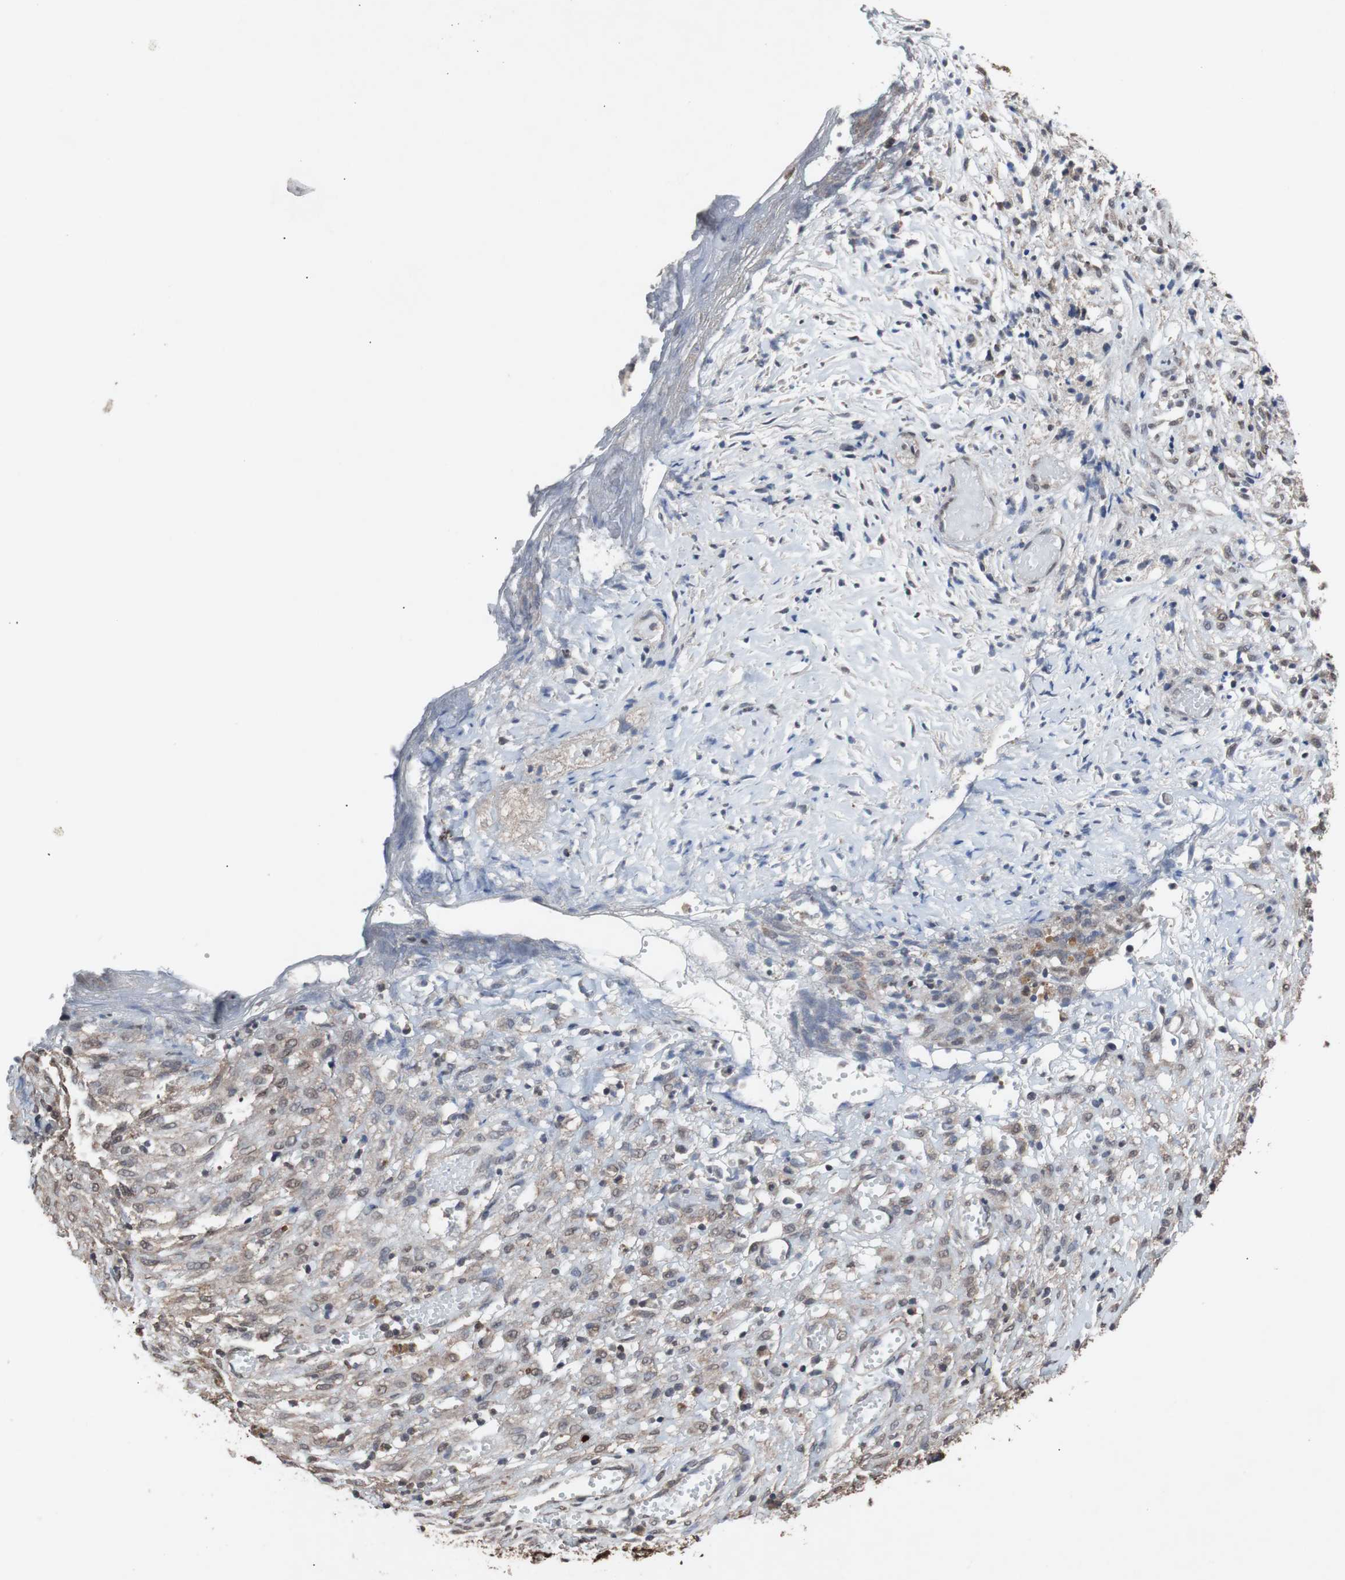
{"staining": {"intensity": "weak", "quantity": "25%-75%", "location": "cytoplasmic/membranous"}, "tissue": "ovarian cancer", "cell_type": "Tumor cells", "image_type": "cancer", "snomed": [{"axis": "morphology", "description": "Carcinoma, endometroid"}, {"axis": "topography", "description": "Ovary"}], "caption": "Brown immunohistochemical staining in human ovarian cancer displays weak cytoplasmic/membranous positivity in about 25%-75% of tumor cells.", "gene": "MED27", "patient": {"sex": "female", "age": 42}}